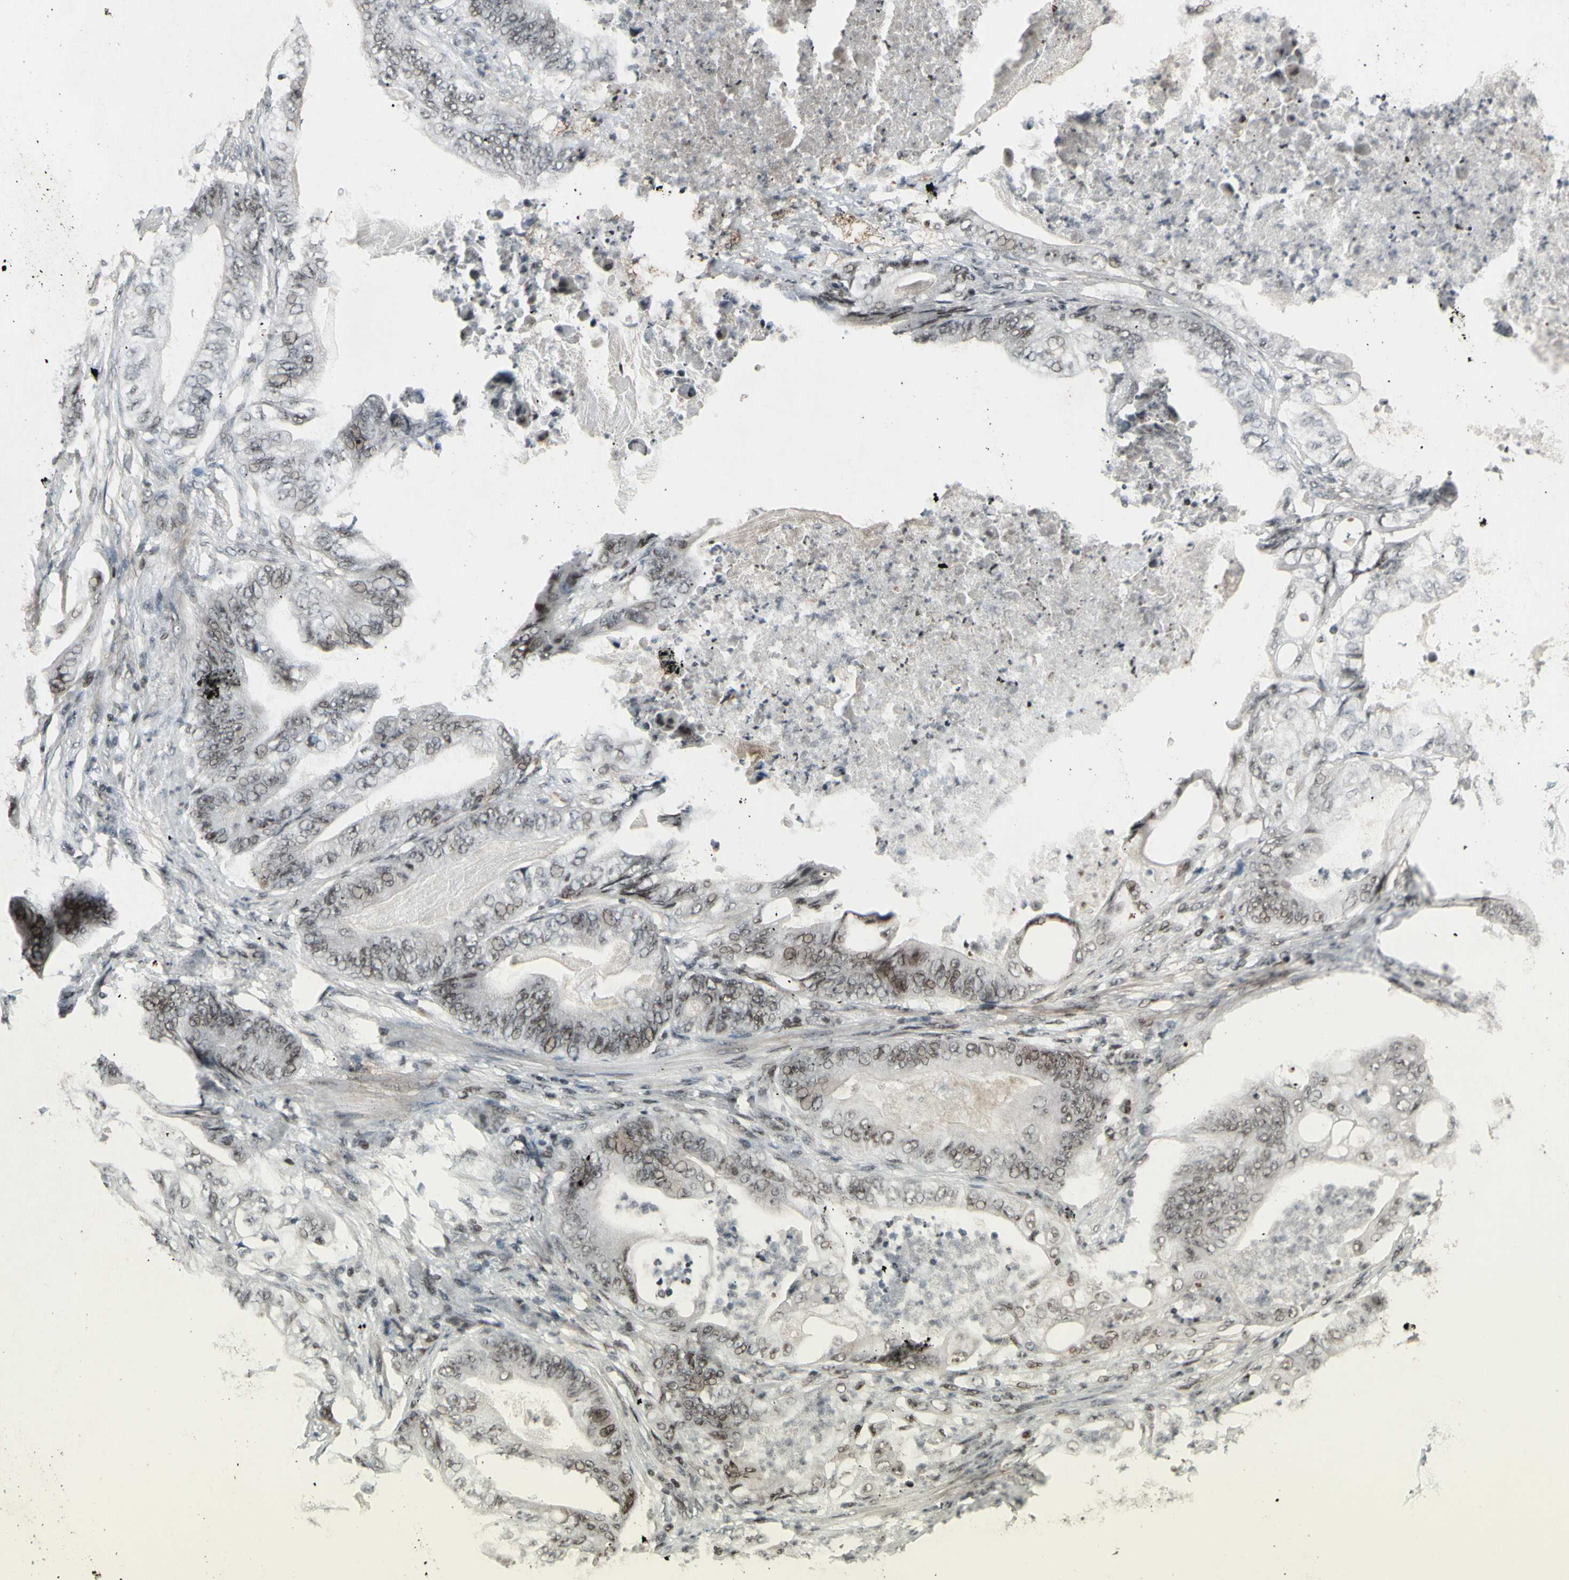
{"staining": {"intensity": "weak", "quantity": "<25%", "location": "nuclear"}, "tissue": "stomach cancer", "cell_type": "Tumor cells", "image_type": "cancer", "snomed": [{"axis": "morphology", "description": "Adenocarcinoma, NOS"}, {"axis": "topography", "description": "Stomach"}], "caption": "Immunohistochemistry (IHC) micrograph of neoplastic tissue: human stomach cancer stained with DAB (3,3'-diaminobenzidine) demonstrates no significant protein staining in tumor cells.", "gene": "SUPT6H", "patient": {"sex": "female", "age": 73}}